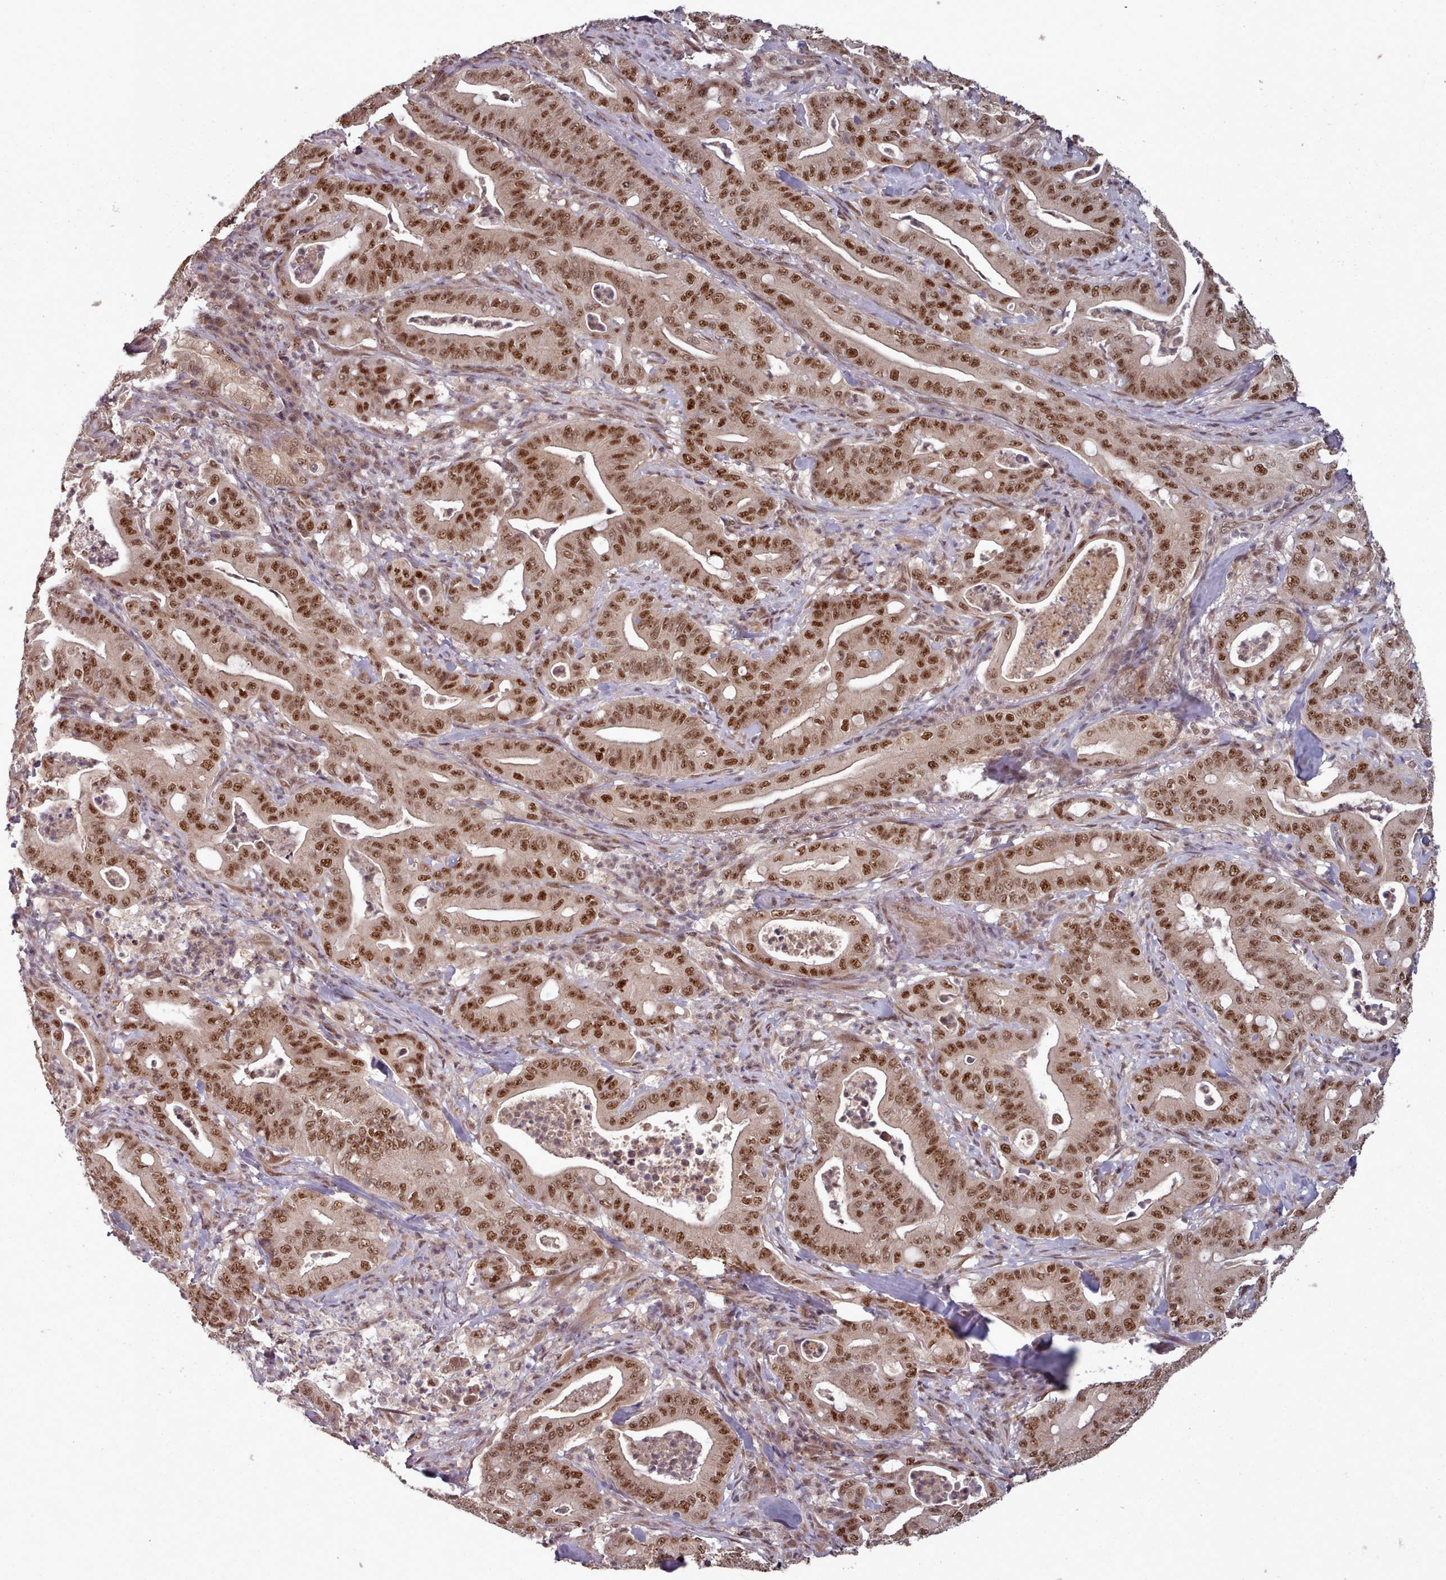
{"staining": {"intensity": "moderate", "quantity": ">75%", "location": "nuclear"}, "tissue": "pancreatic cancer", "cell_type": "Tumor cells", "image_type": "cancer", "snomed": [{"axis": "morphology", "description": "Adenocarcinoma, NOS"}, {"axis": "topography", "description": "Pancreas"}], "caption": "Immunohistochemistry (IHC) photomicrograph of human pancreatic cancer (adenocarcinoma) stained for a protein (brown), which shows medium levels of moderate nuclear staining in about >75% of tumor cells.", "gene": "DHX8", "patient": {"sex": "male", "age": 71}}